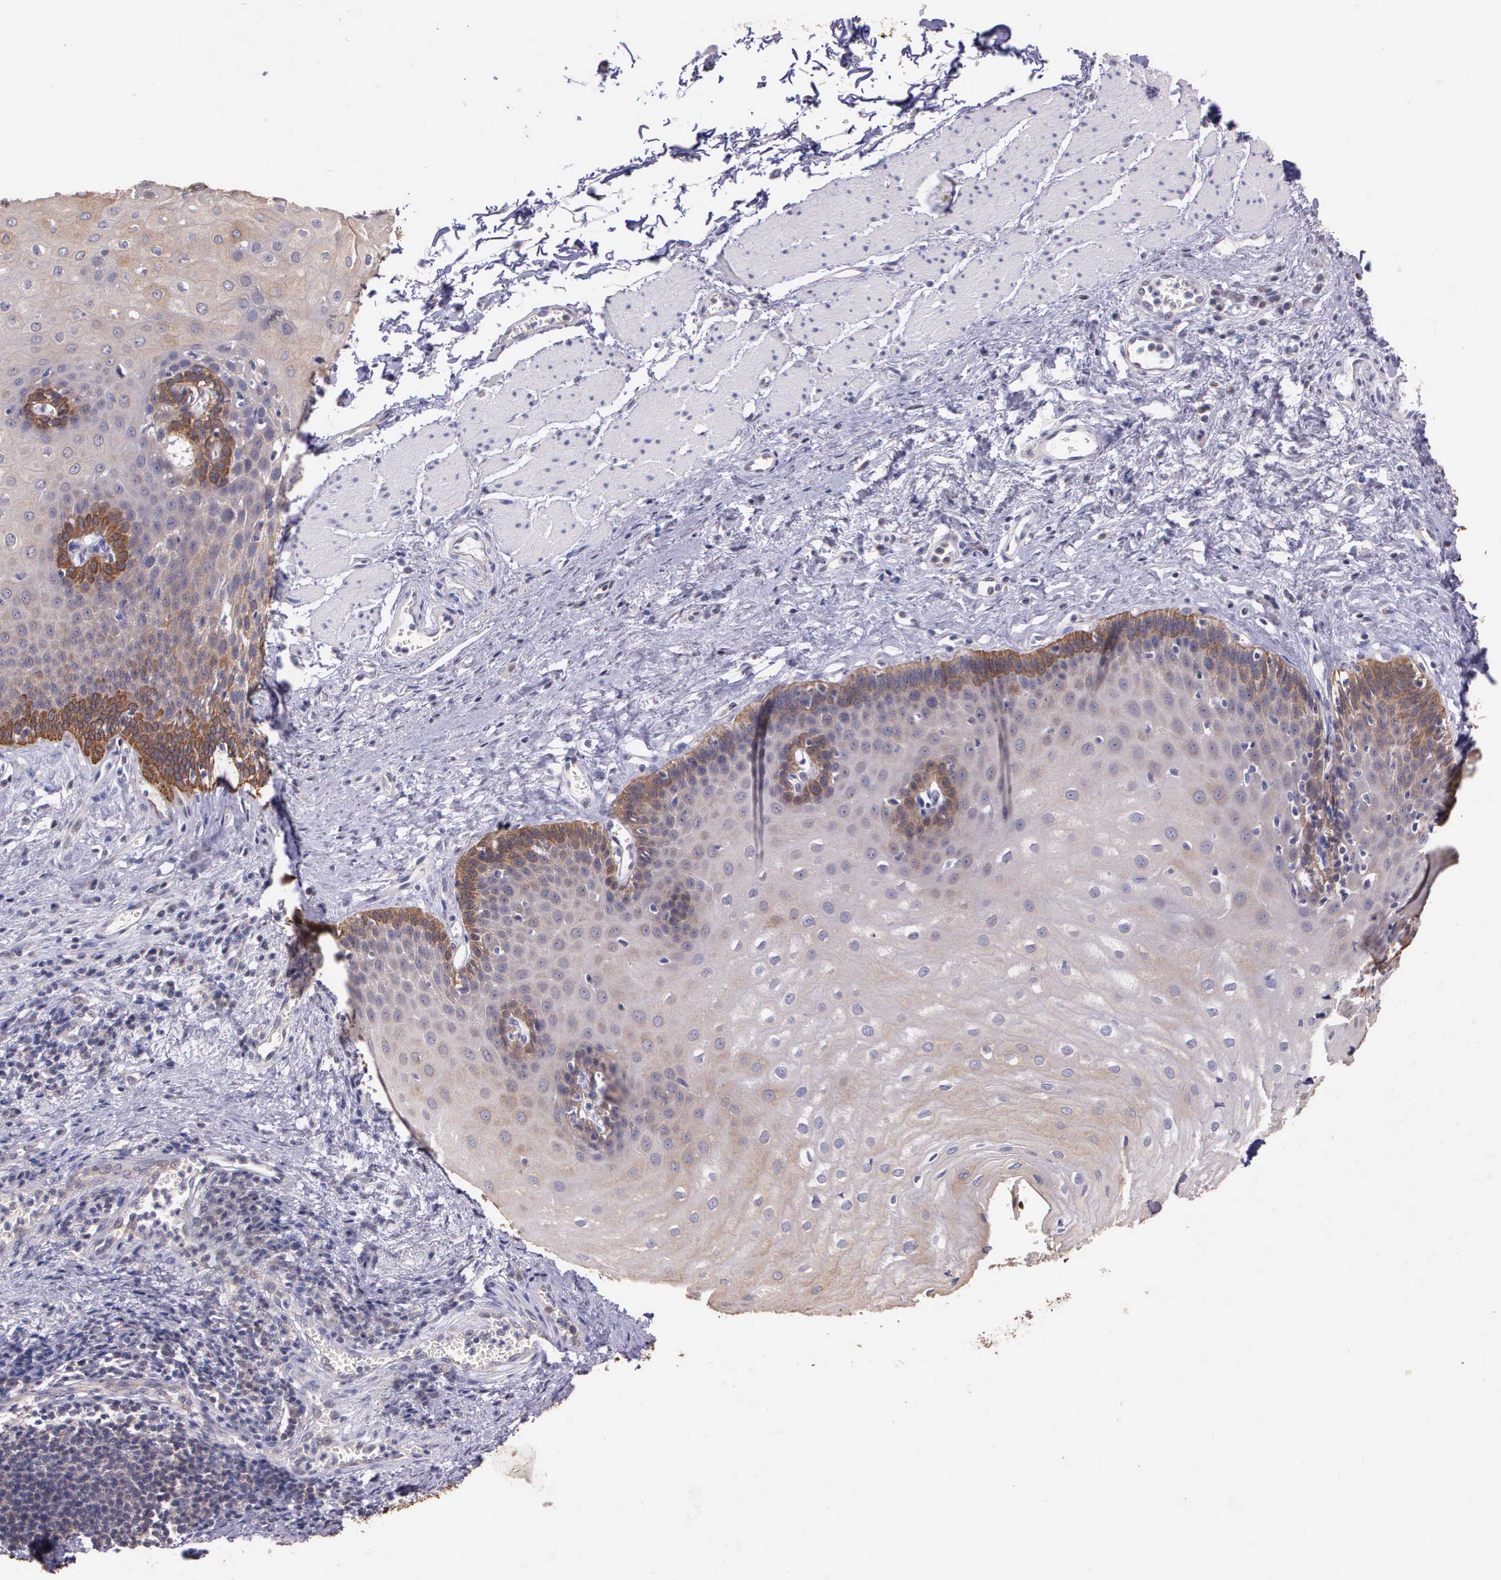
{"staining": {"intensity": "weak", "quantity": ">75%", "location": "cytoplasmic/membranous"}, "tissue": "esophagus", "cell_type": "Squamous epithelial cells", "image_type": "normal", "snomed": [{"axis": "morphology", "description": "Normal tissue, NOS"}, {"axis": "topography", "description": "Esophagus"}], "caption": "This image exhibits immunohistochemistry staining of unremarkable human esophagus, with low weak cytoplasmic/membranous staining in about >75% of squamous epithelial cells.", "gene": "IGBP1P2", "patient": {"sex": "male", "age": 65}}